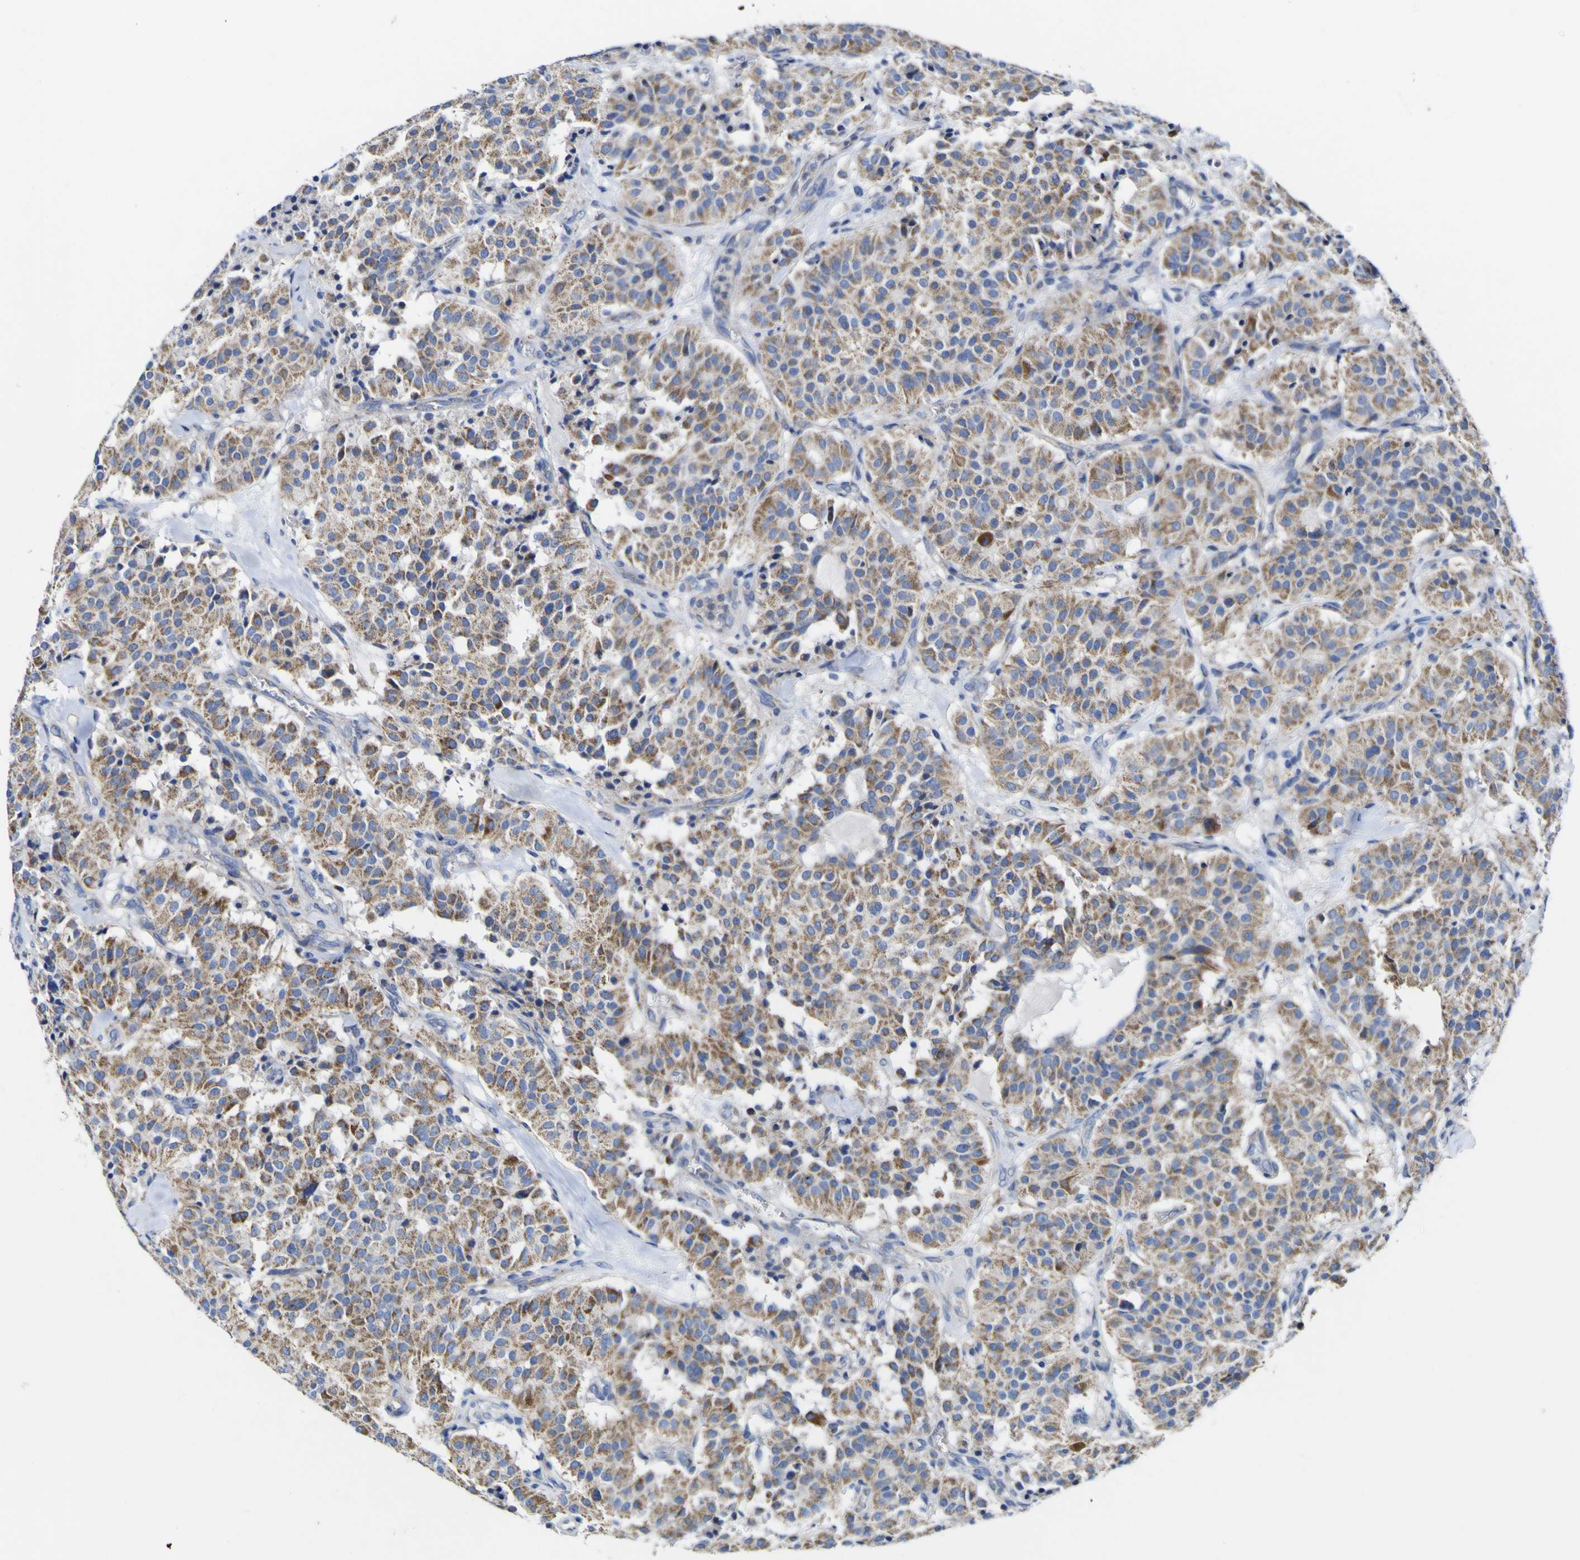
{"staining": {"intensity": "moderate", "quantity": ">75%", "location": "cytoplasmic/membranous"}, "tissue": "carcinoid", "cell_type": "Tumor cells", "image_type": "cancer", "snomed": [{"axis": "morphology", "description": "Carcinoid, malignant, NOS"}, {"axis": "topography", "description": "Lung"}], "caption": "IHC of human carcinoid exhibits medium levels of moderate cytoplasmic/membranous positivity in approximately >75% of tumor cells. The protein is shown in brown color, while the nuclei are stained blue.", "gene": "CCDC90B", "patient": {"sex": "male", "age": 30}}